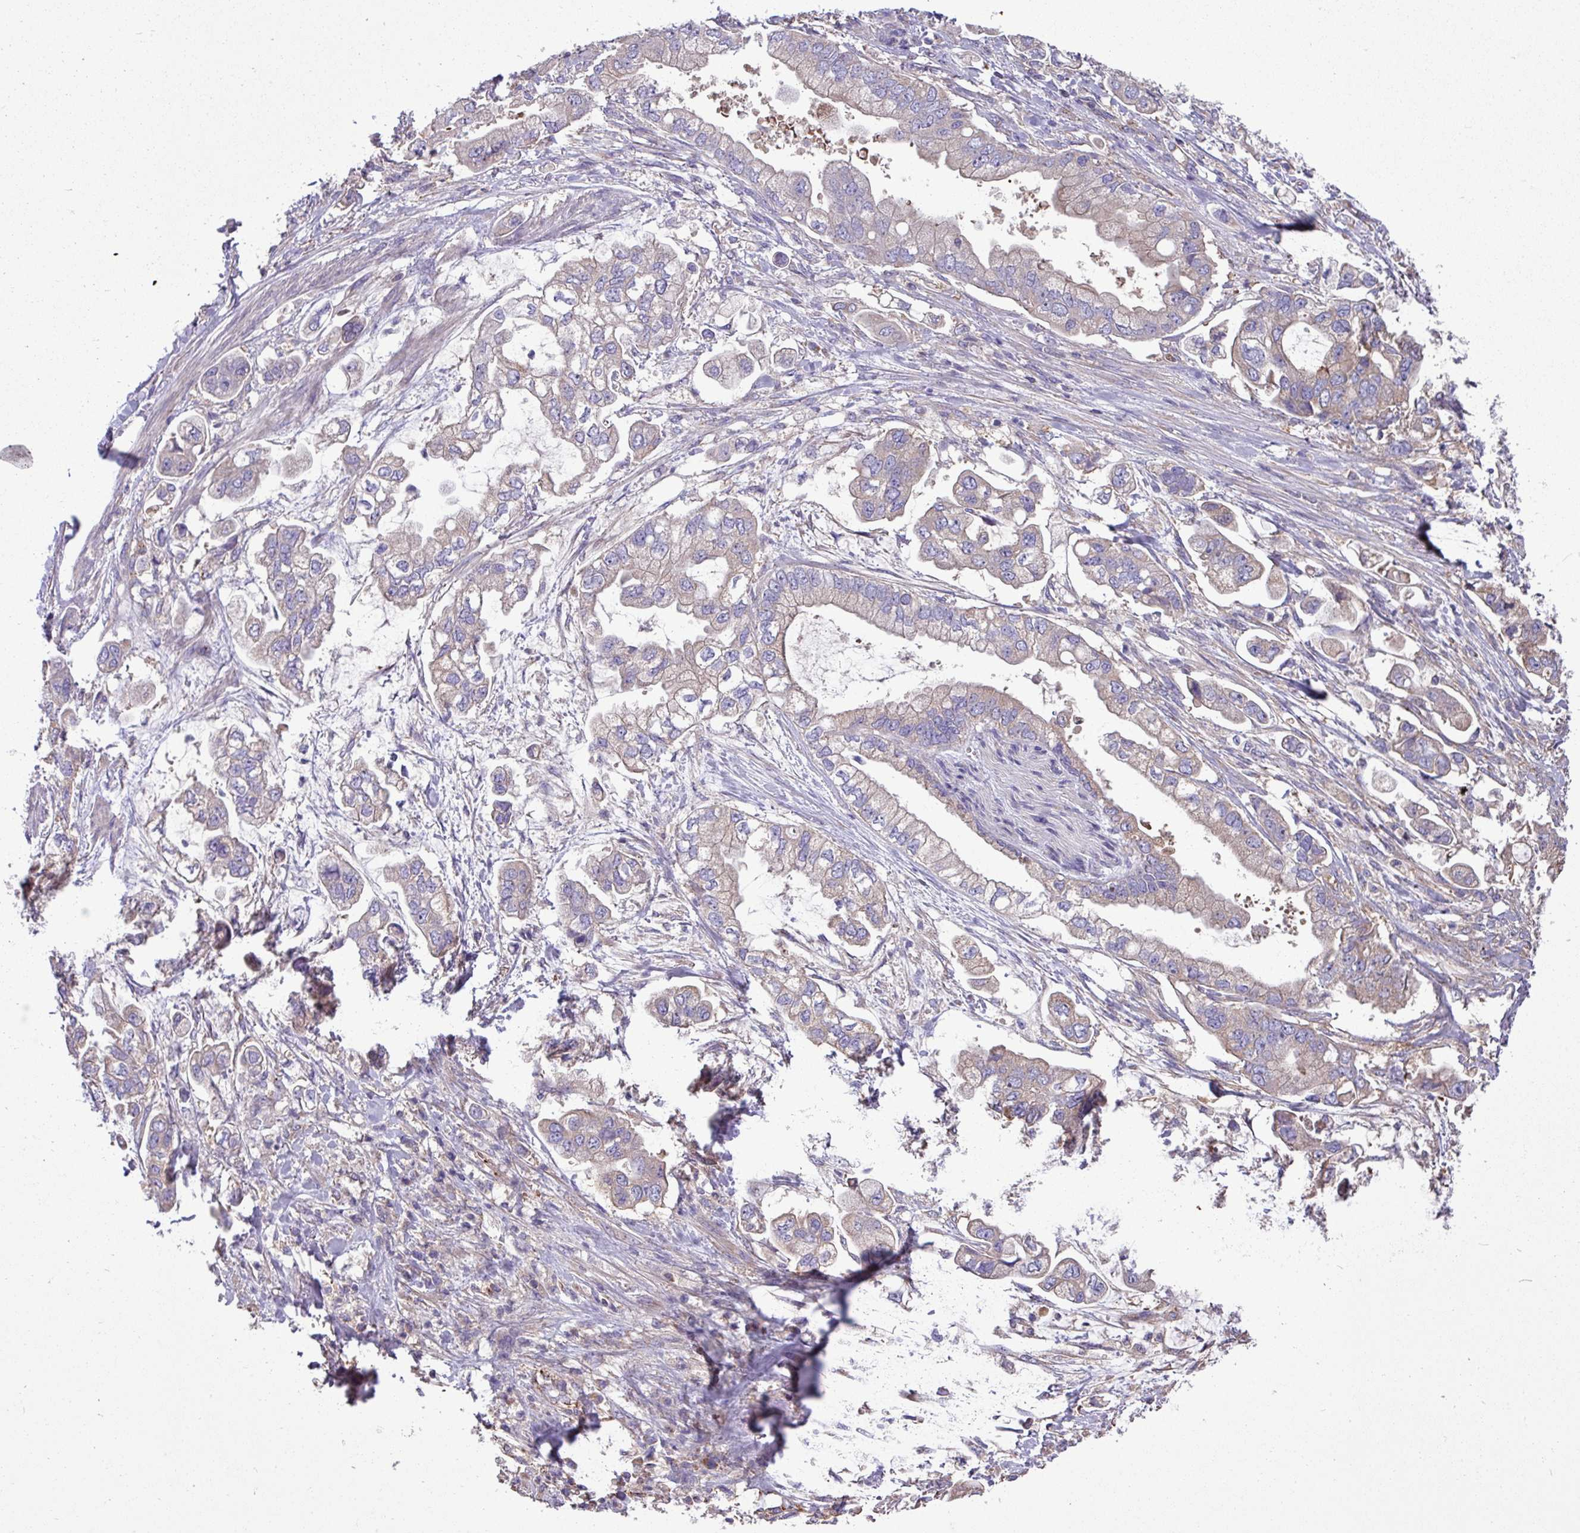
{"staining": {"intensity": "negative", "quantity": "none", "location": "none"}, "tissue": "stomach cancer", "cell_type": "Tumor cells", "image_type": "cancer", "snomed": [{"axis": "morphology", "description": "Adenocarcinoma, NOS"}, {"axis": "topography", "description": "Stomach"}], "caption": "Micrograph shows no protein expression in tumor cells of stomach cancer tissue.", "gene": "PPM1J", "patient": {"sex": "male", "age": 62}}